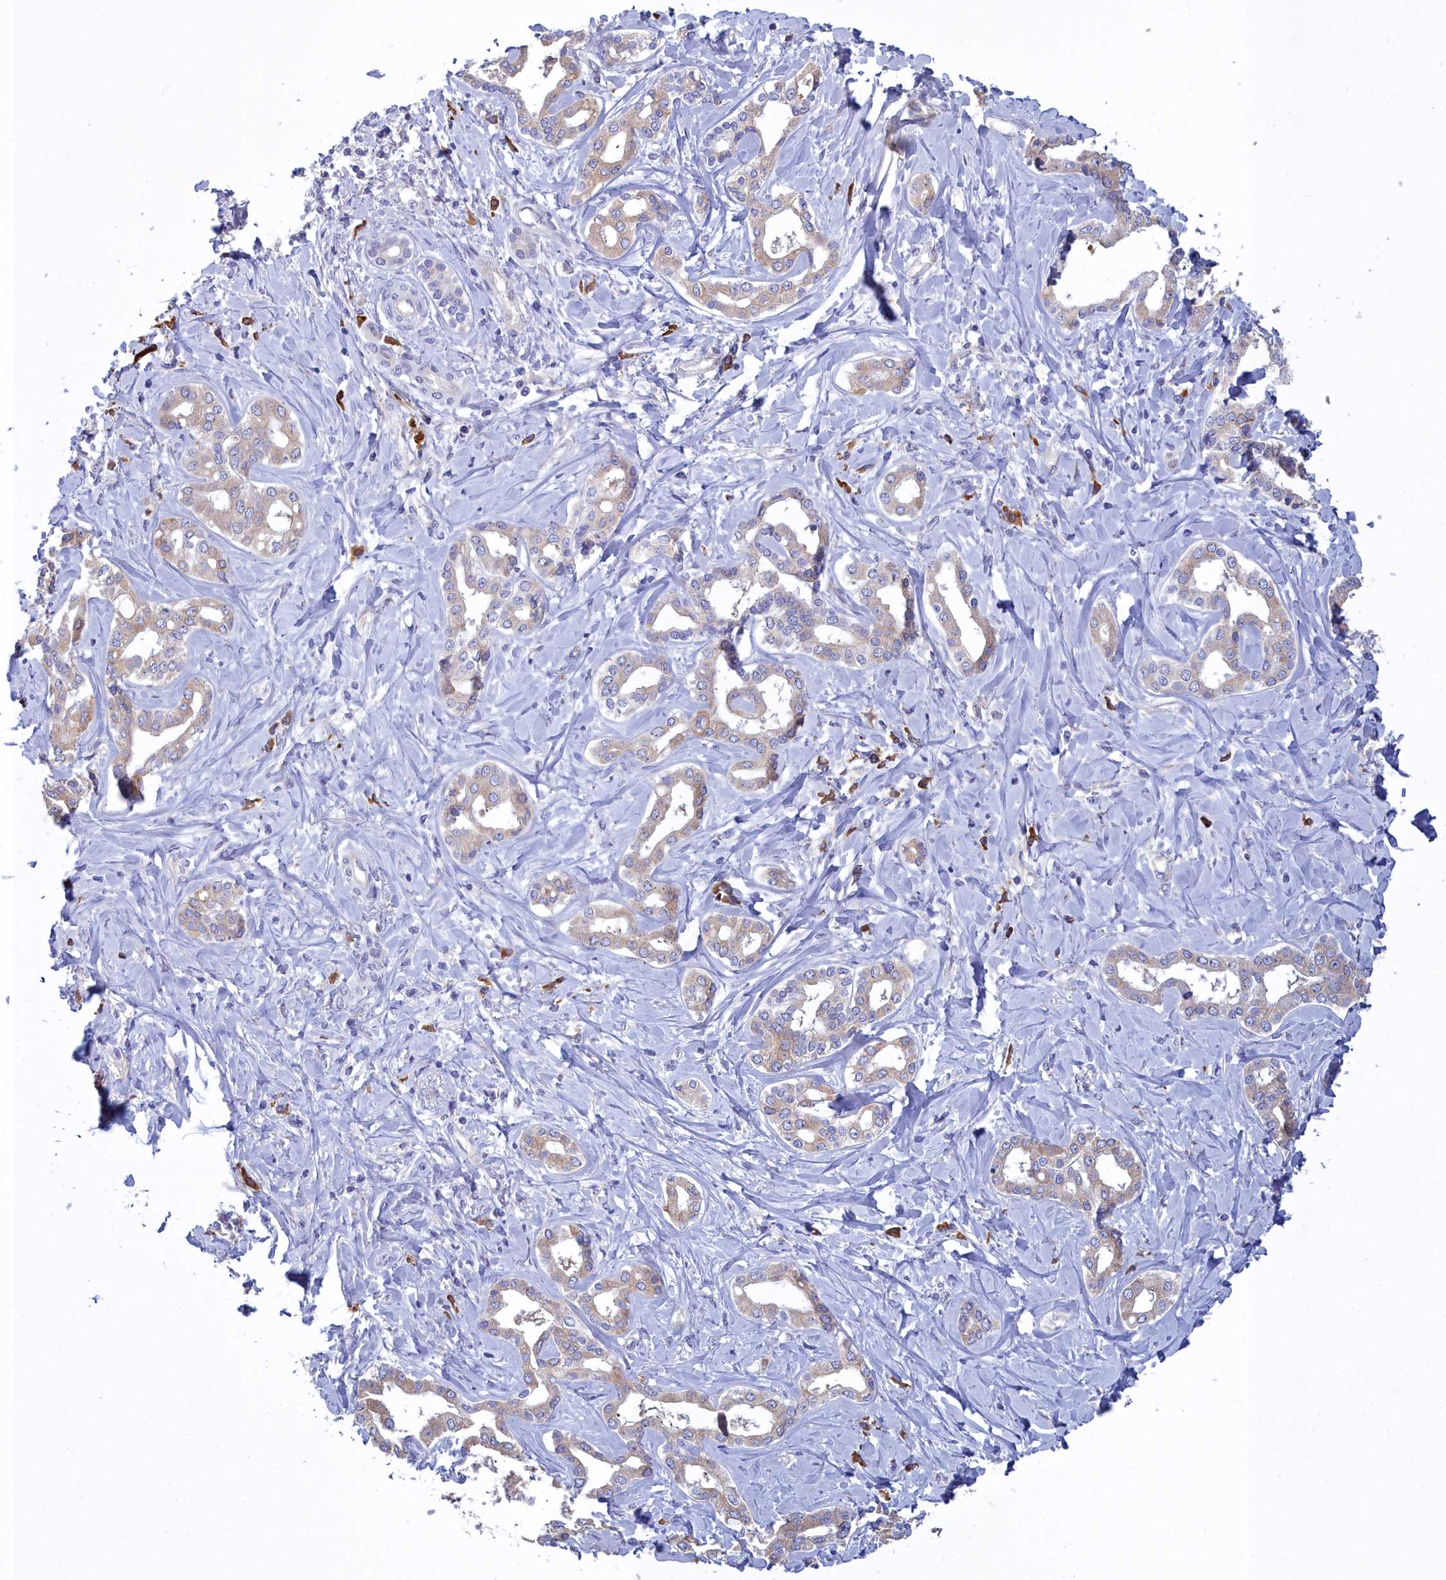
{"staining": {"intensity": "weak", "quantity": ">75%", "location": "cytoplasmic/membranous"}, "tissue": "liver cancer", "cell_type": "Tumor cells", "image_type": "cancer", "snomed": [{"axis": "morphology", "description": "Cholangiocarcinoma"}, {"axis": "topography", "description": "Liver"}], "caption": "Weak cytoplasmic/membranous expression is identified in approximately >75% of tumor cells in liver cancer. (DAB = brown stain, brightfield microscopy at high magnification).", "gene": "HM13", "patient": {"sex": "female", "age": 77}}